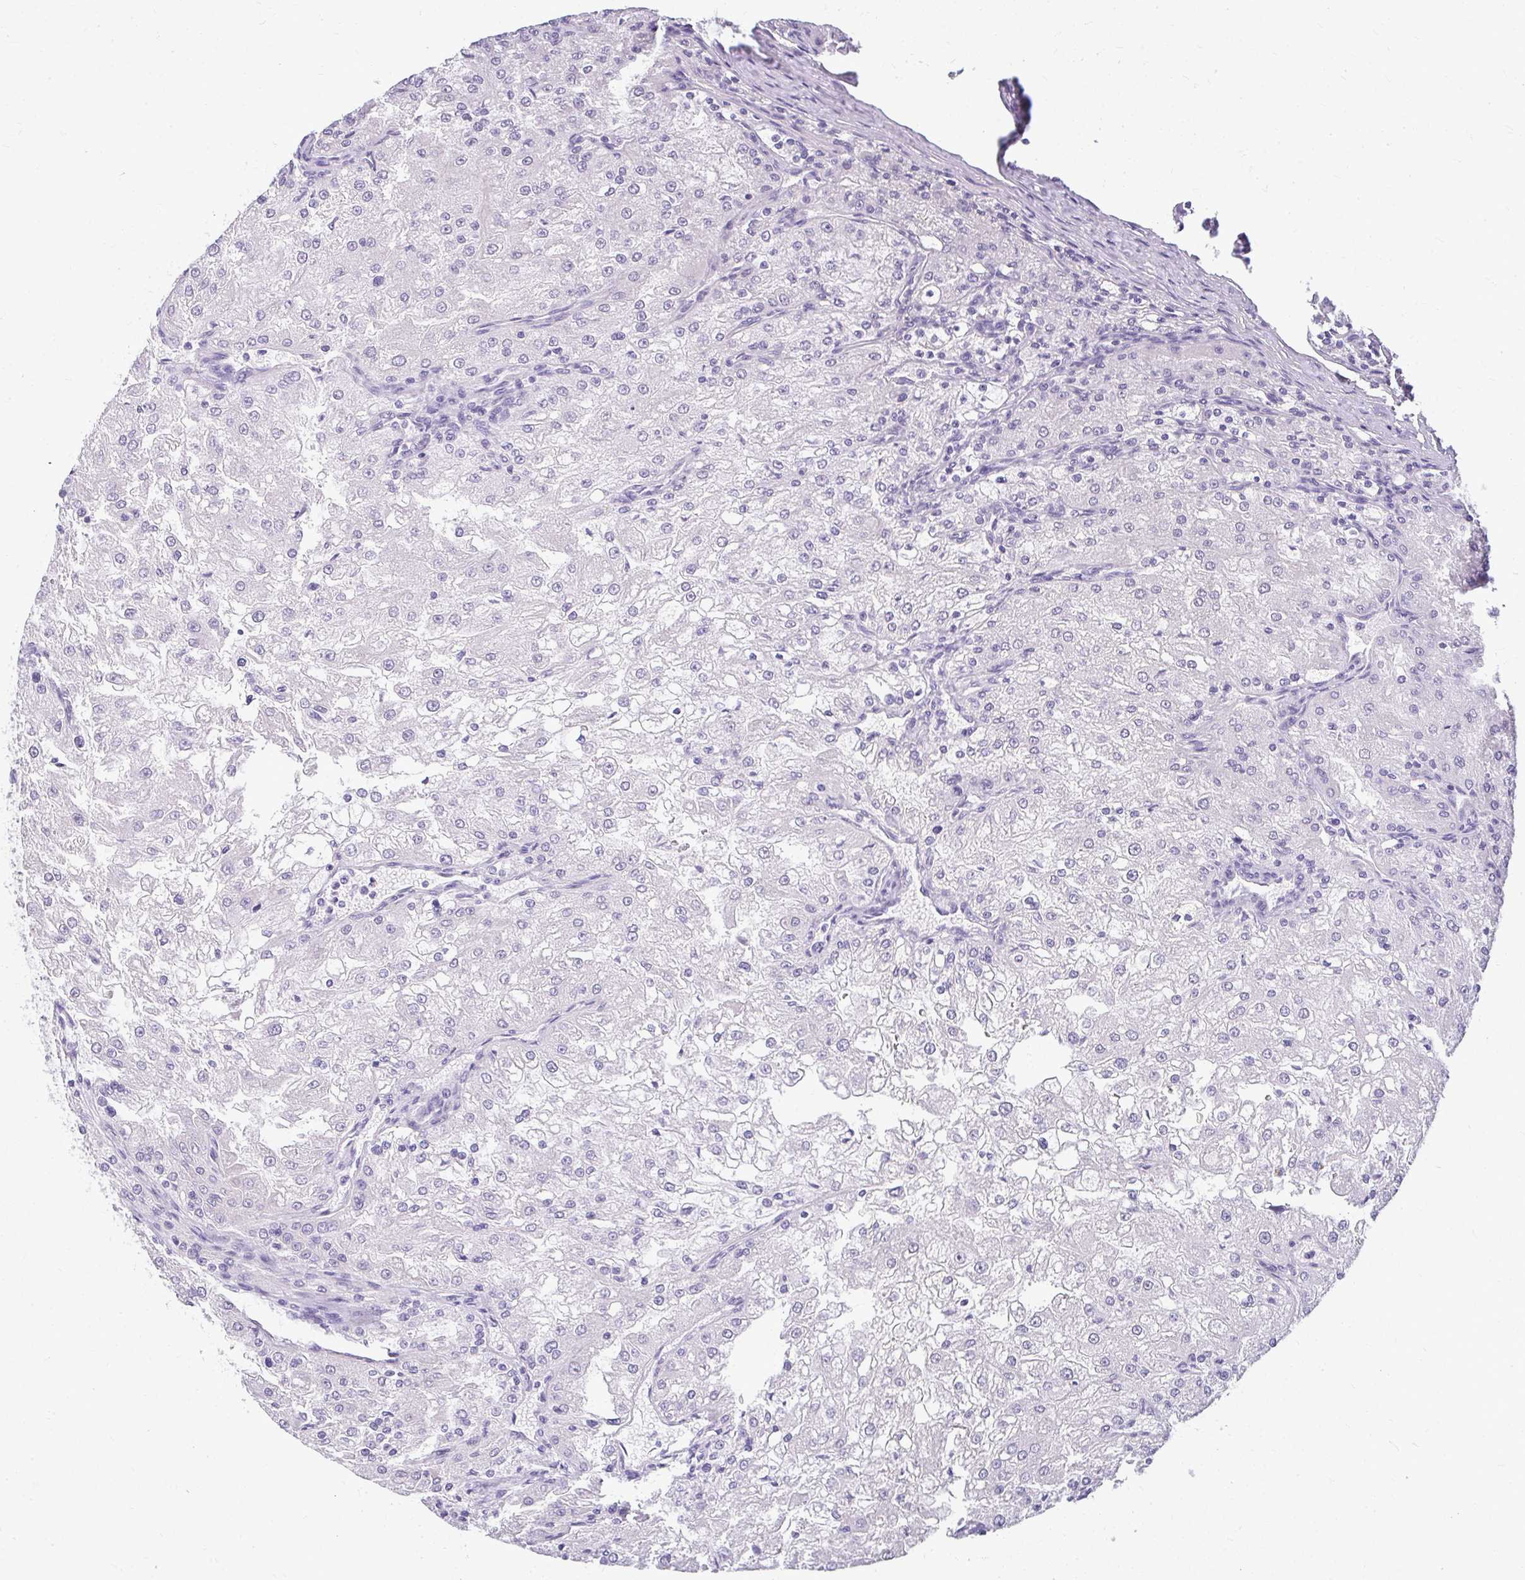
{"staining": {"intensity": "negative", "quantity": "none", "location": "none"}, "tissue": "renal cancer", "cell_type": "Tumor cells", "image_type": "cancer", "snomed": [{"axis": "morphology", "description": "Adenocarcinoma, NOS"}, {"axis": "topography", "description": "Kidney"}], "caption": "Image shows no protein expression in tumor cells of renal cancer tissue.", "gene": "TEX33", "patient": {"sex": "female", "age": 74}}